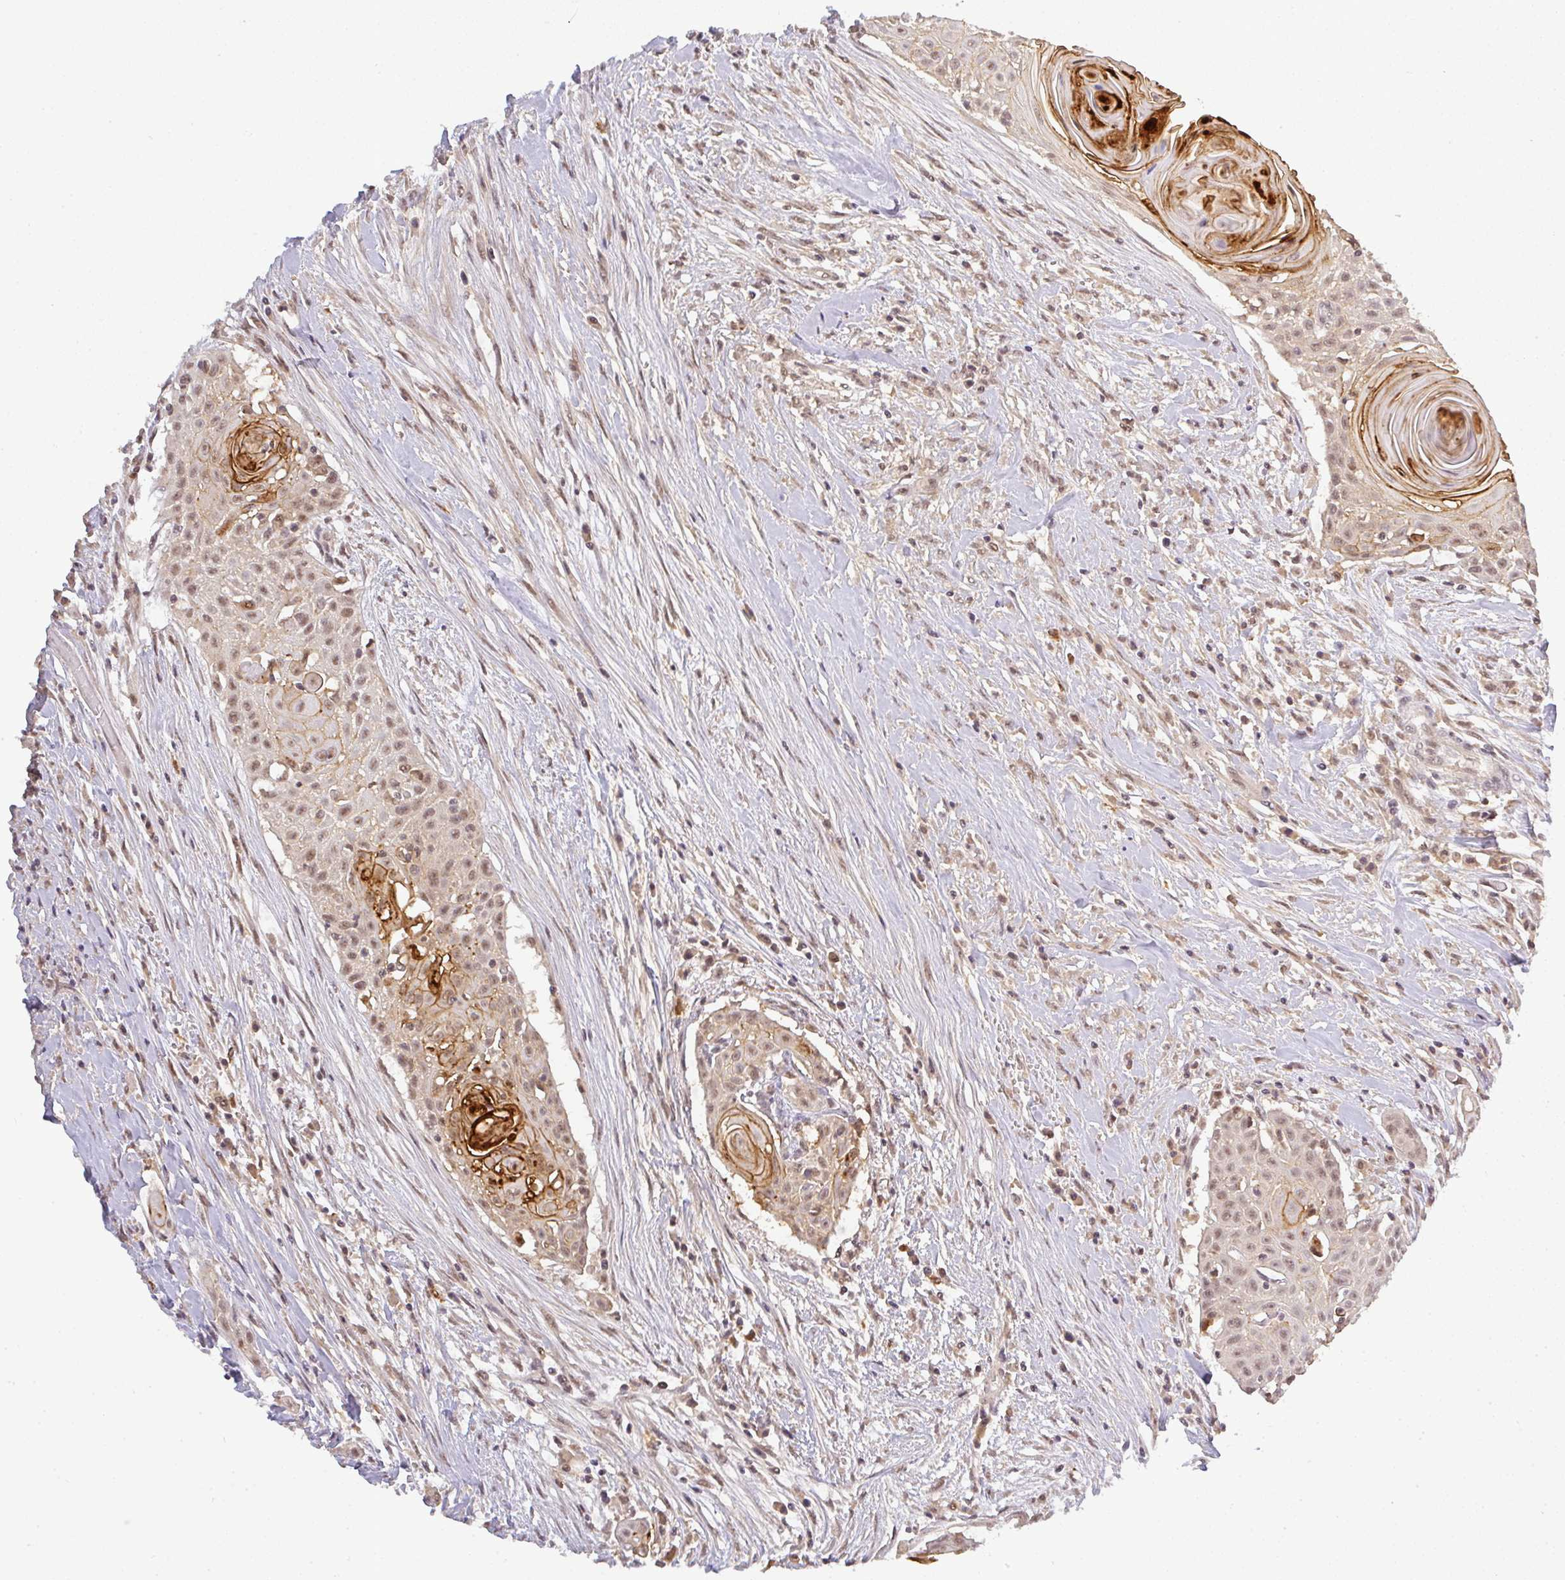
{"staining": {"intensity": "weak", "quantity": ">75%", "location": "cytoplasmic/membranous,nuclear"}, "tissue": "head and neck cancer", "cell_type": "Tumor cells", "image_type": "cancer", "snomed": [{"axis": "morphology", "description": "Squamous cell carcinoma, NOS"}, {"axis": "topography", "description": "Lymph node"}, {"axis": "topography", "description": "Salivary gland"}, {"axis": "topography", "description": "Head-Neck"}], "caption": "This micrograph shows immunohistochemistry staining of human head and neck cancer, with low weak cytoplasmic/membranous and nuclear expression in about >75% of tumor cells.", "gene": "FAM153A", "patient": {"sex": "female", "age": 74}}